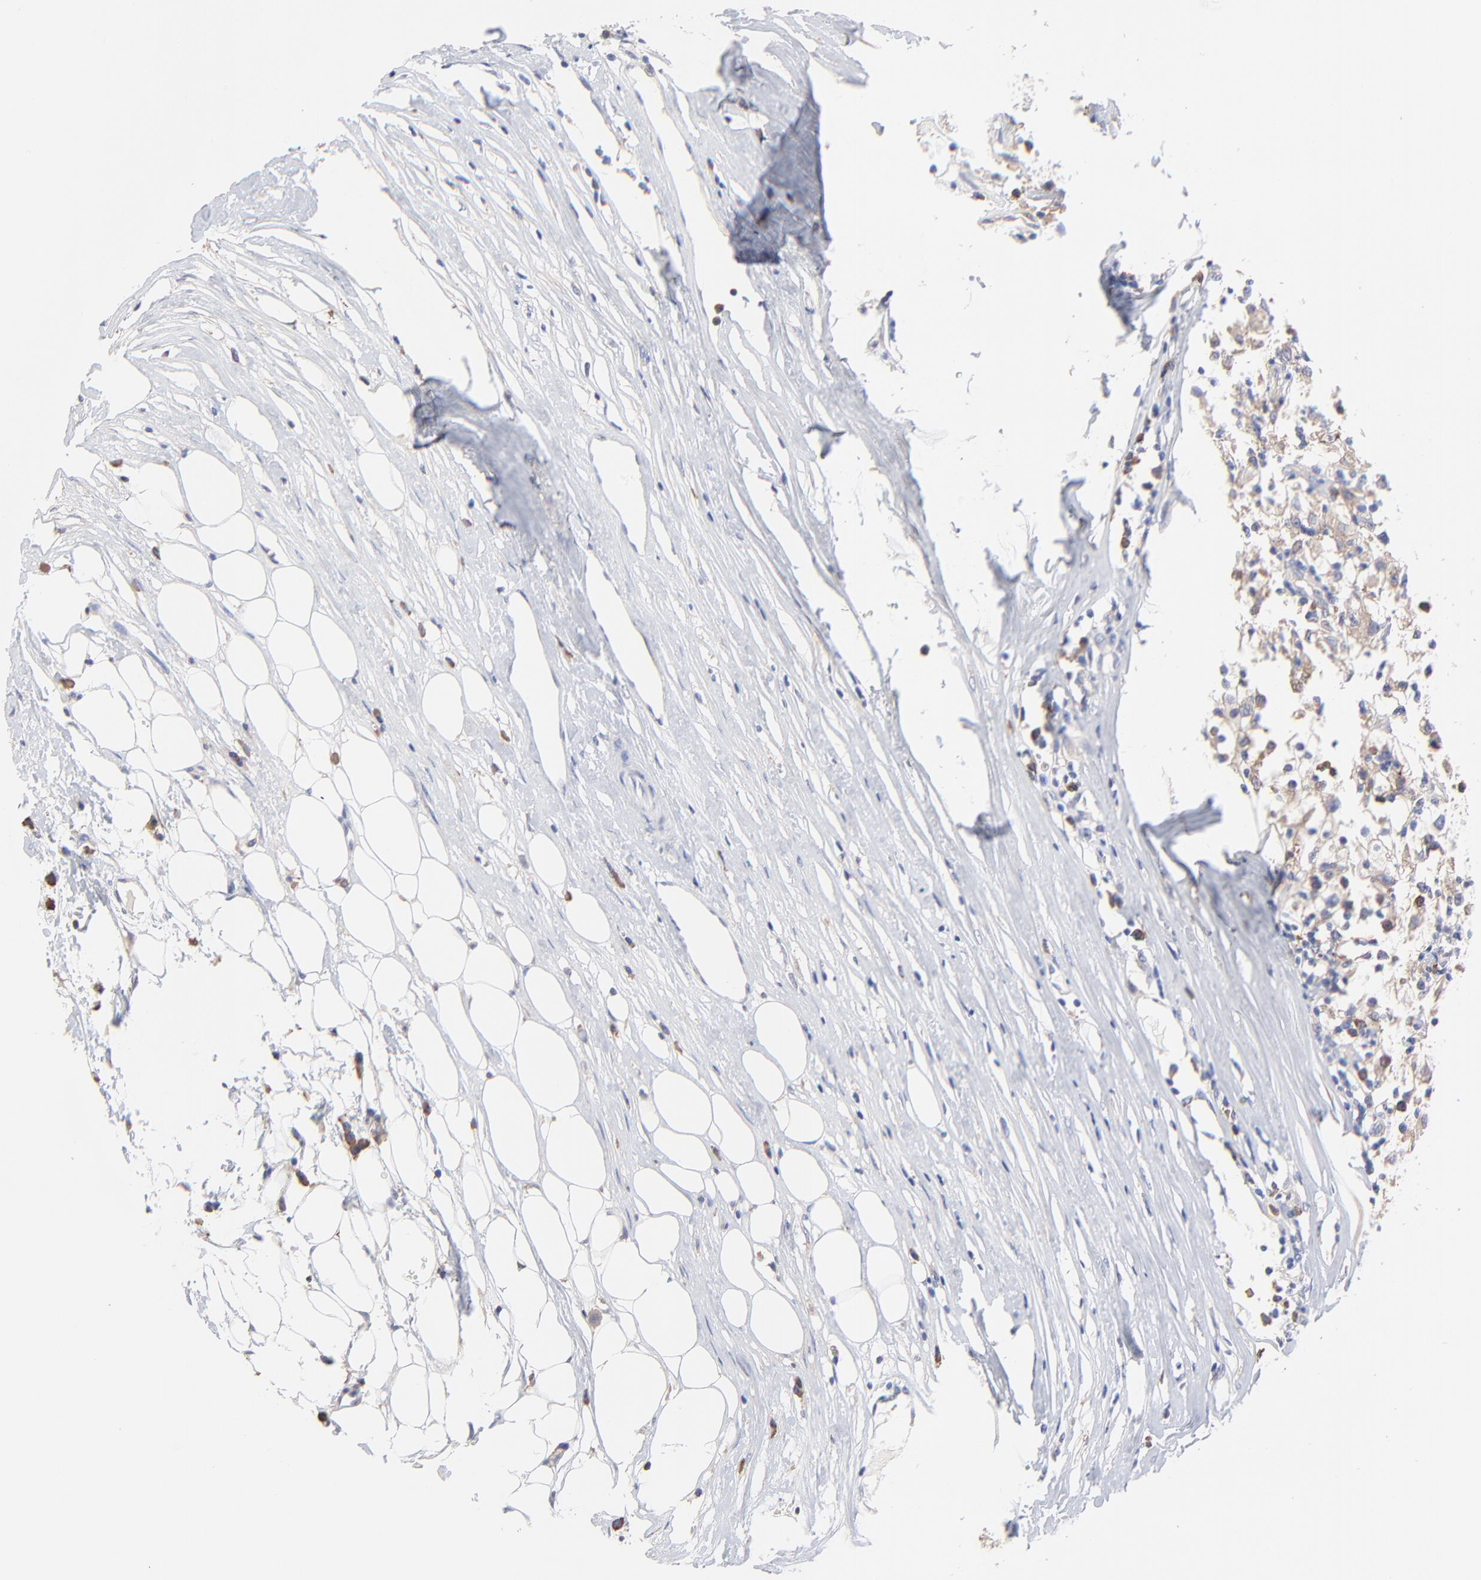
{"staining": {"intensity": "negative", "quantity": "none", "location": "none"}, "tissue": "renal cancer", "cell_type": "Tumor cells", "image_type": "cancer", "snomed": [{"axis": "morphology", "description": "Adenocarcinoma, NOS"}, {"axis": "topography", "description": "Kidney"}], "caption": "A photomicrograph of human adenocarcinoma (renal) is negative for staining in tumor cells.", "gene": "PPFIBP2", "patient": {"sex": "male", "age": 82}}